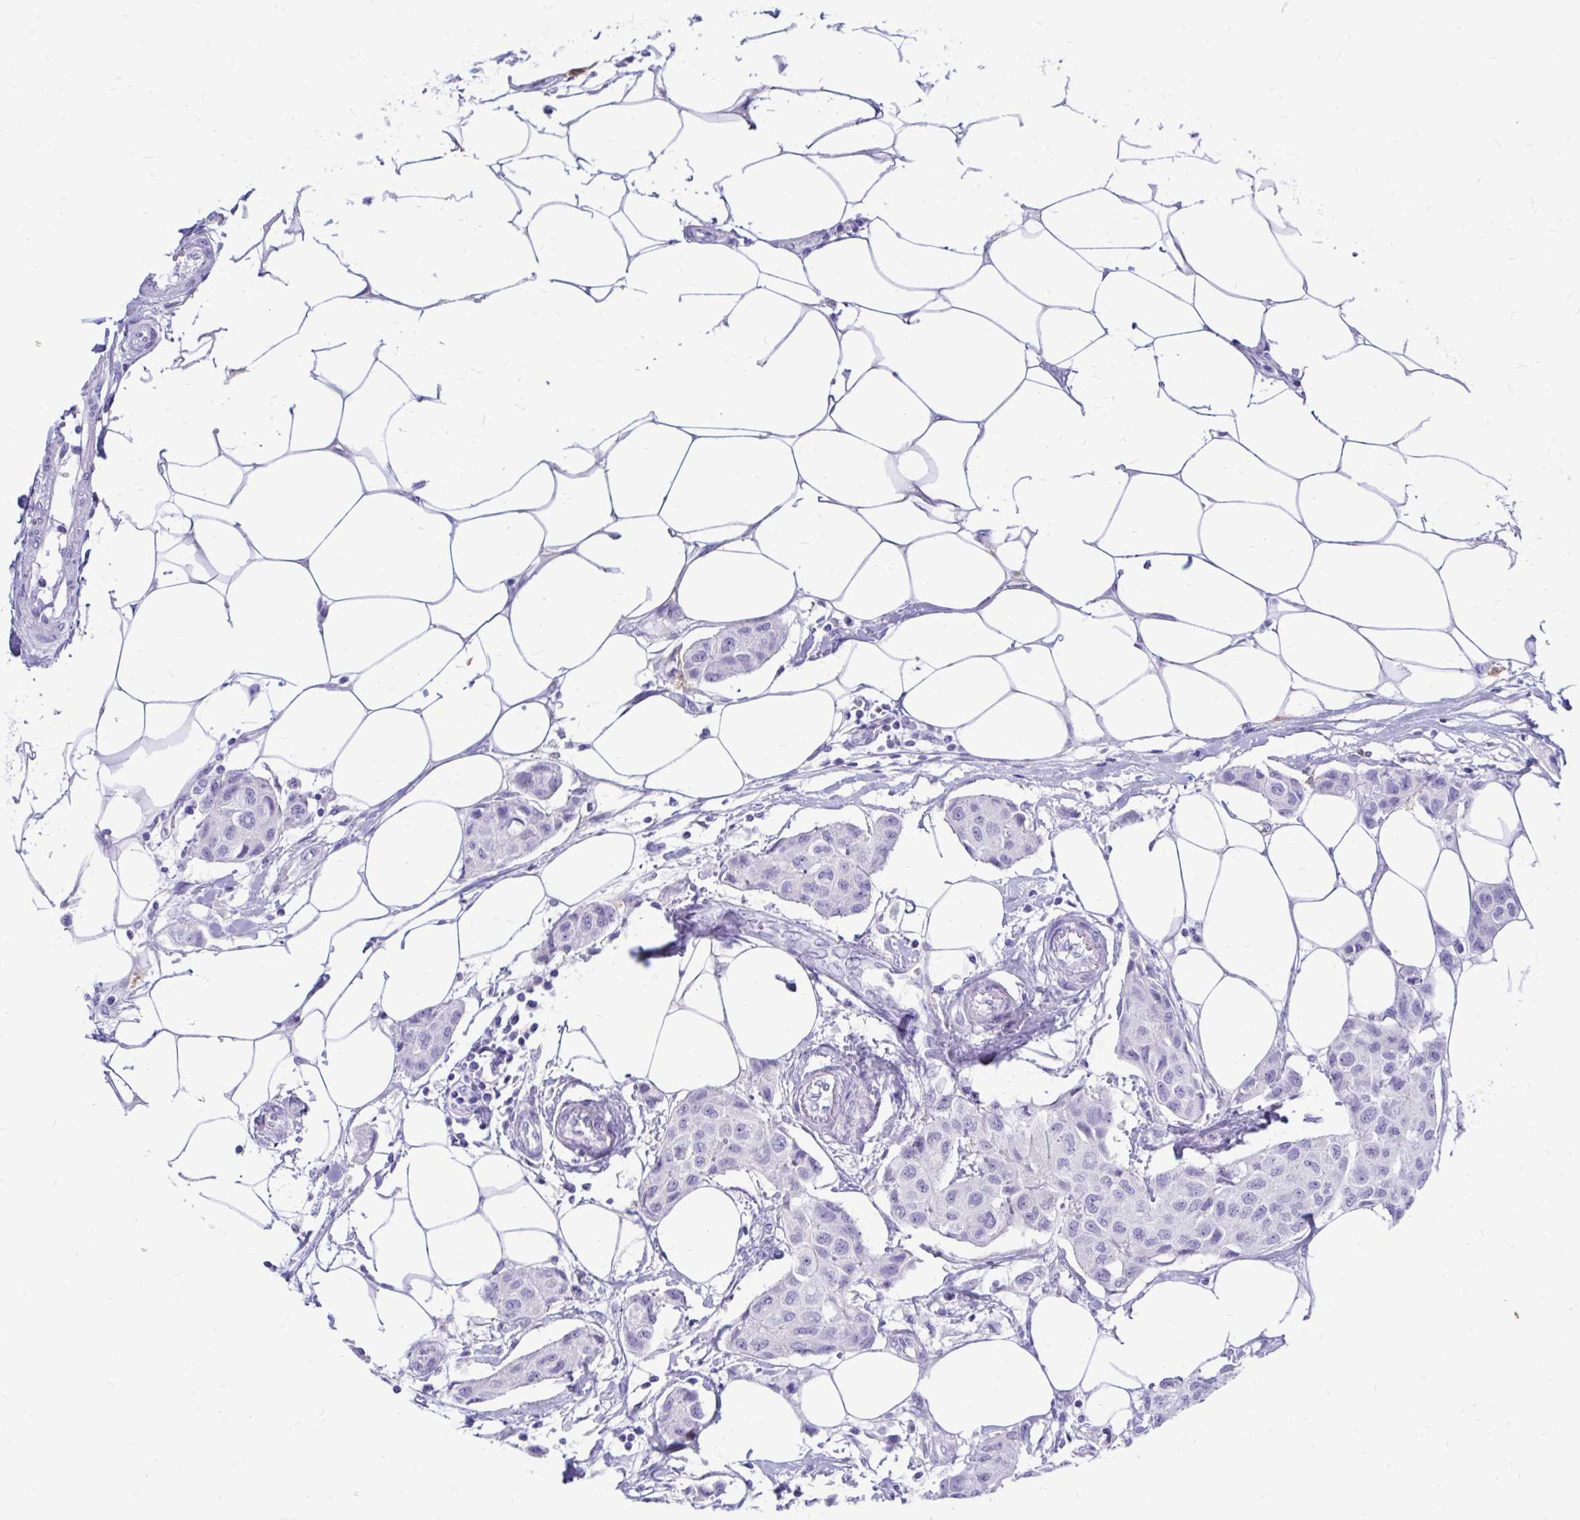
{"staining": {"intensity": "negative", "quantity": "none", "location": "none"}, "tissue": "breast cancer", "cell_type": "Tumor cells", "image_type": "cancer", "snomed": [{"axis": "morphology", "description": "Duct carcinoma"}, {"axis": "topography", "description": "Breast"}, {"axis": "topography", "description": "Lymph node"}], "caption": "This is an immunohistochemistry histopathology image of breast infiltrating ductal carcinoma. There is no staining in tumor cells.", "gene": "IGSF5", "patient": {"sex": "female", "age": 80}}